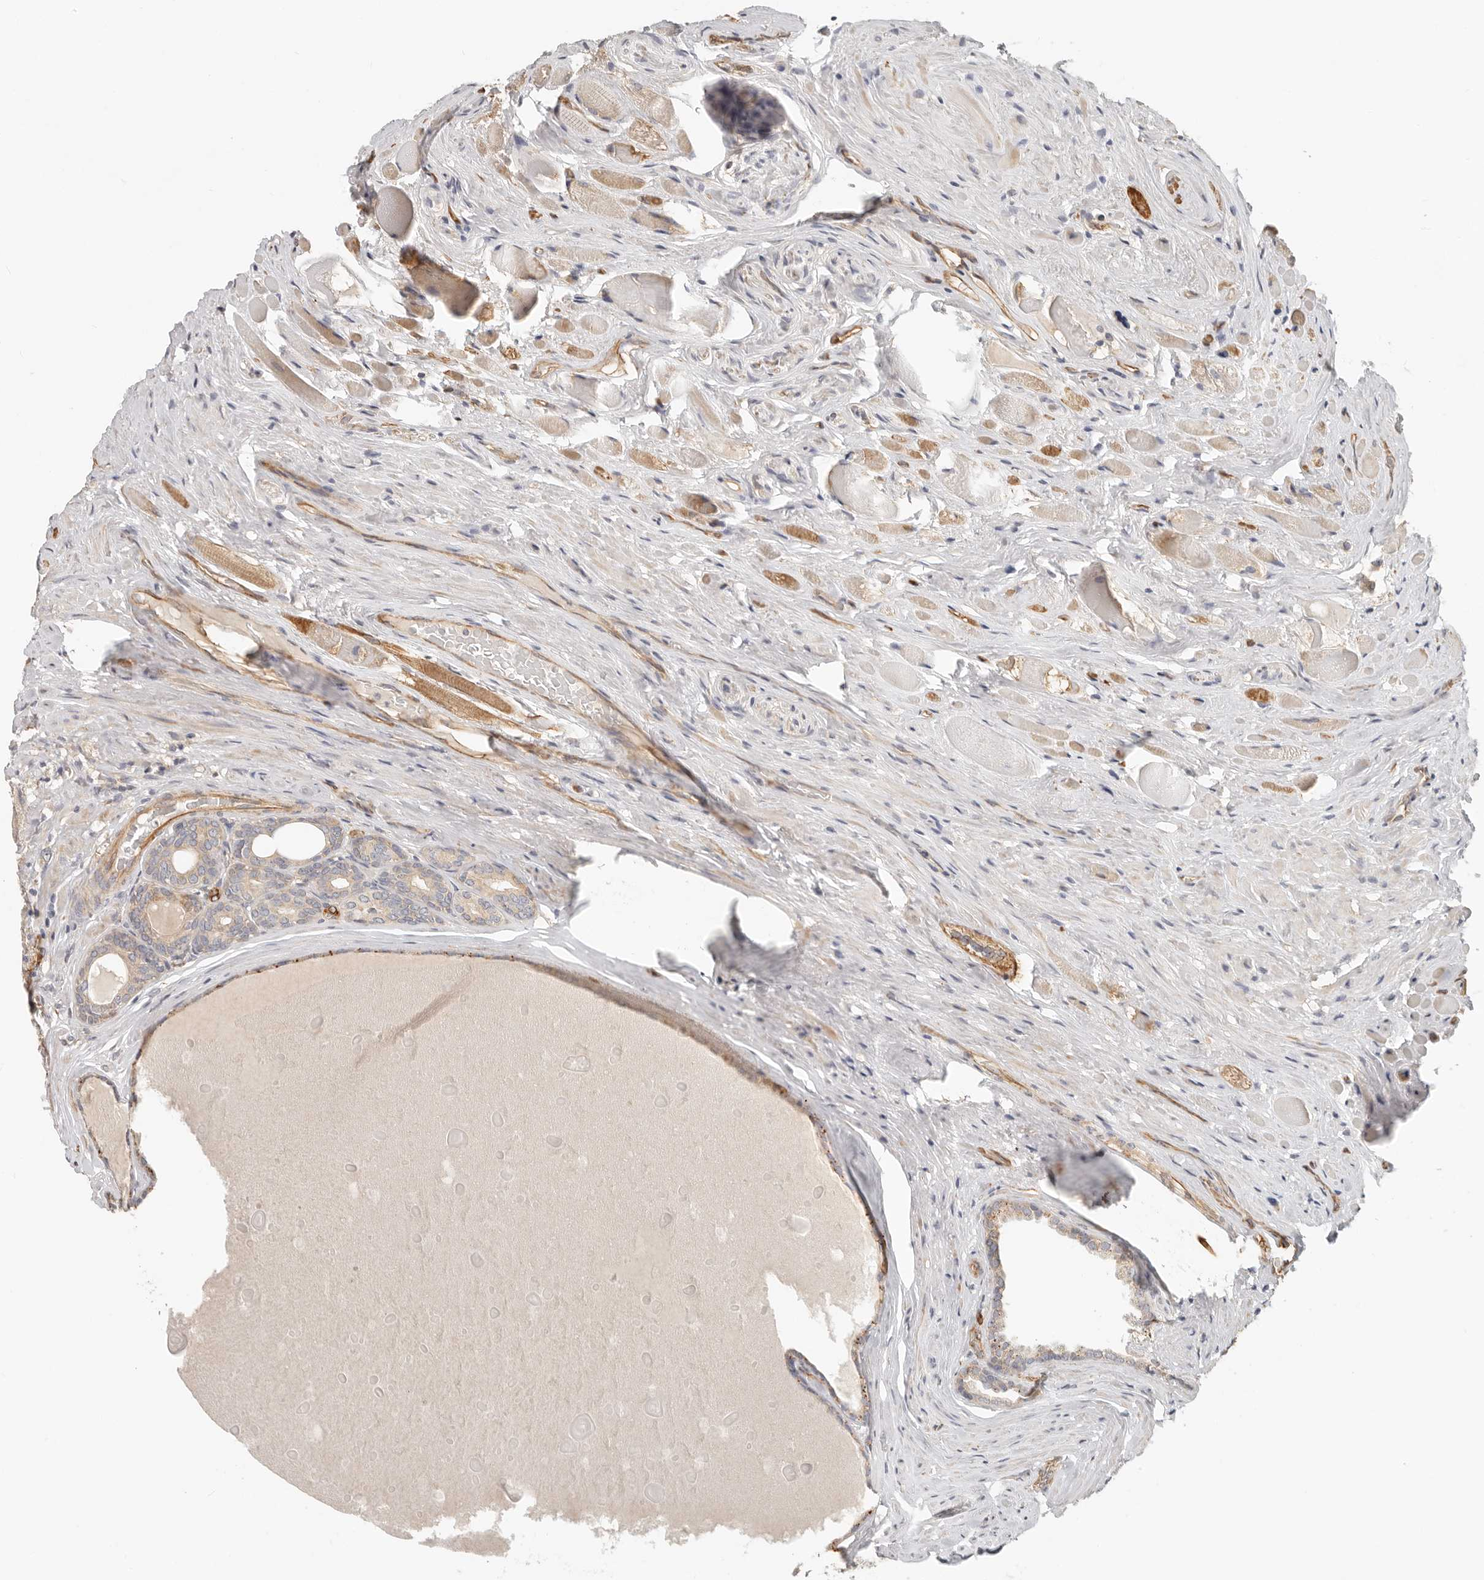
{"staining": {"intensity": "negative", "quantity": "none", "location": "none"}, "tissue": "prostate cancer", "cell_type": "Tumor cells", "image_type": "cancer", "snomed": [{"axis": "morphology", "description": "Adenocarcinoma, Low grade"}, {"axis": "topography", "description": "Prostate"}], "caption": "This is a micrograph of immunohistochemistry staining of prostate cancer (low-grade adenocarcinoma), which shows no positivity in tumor cells.", "gene": "SPRING1", "patient": {"sex": "male", "age": 72}}